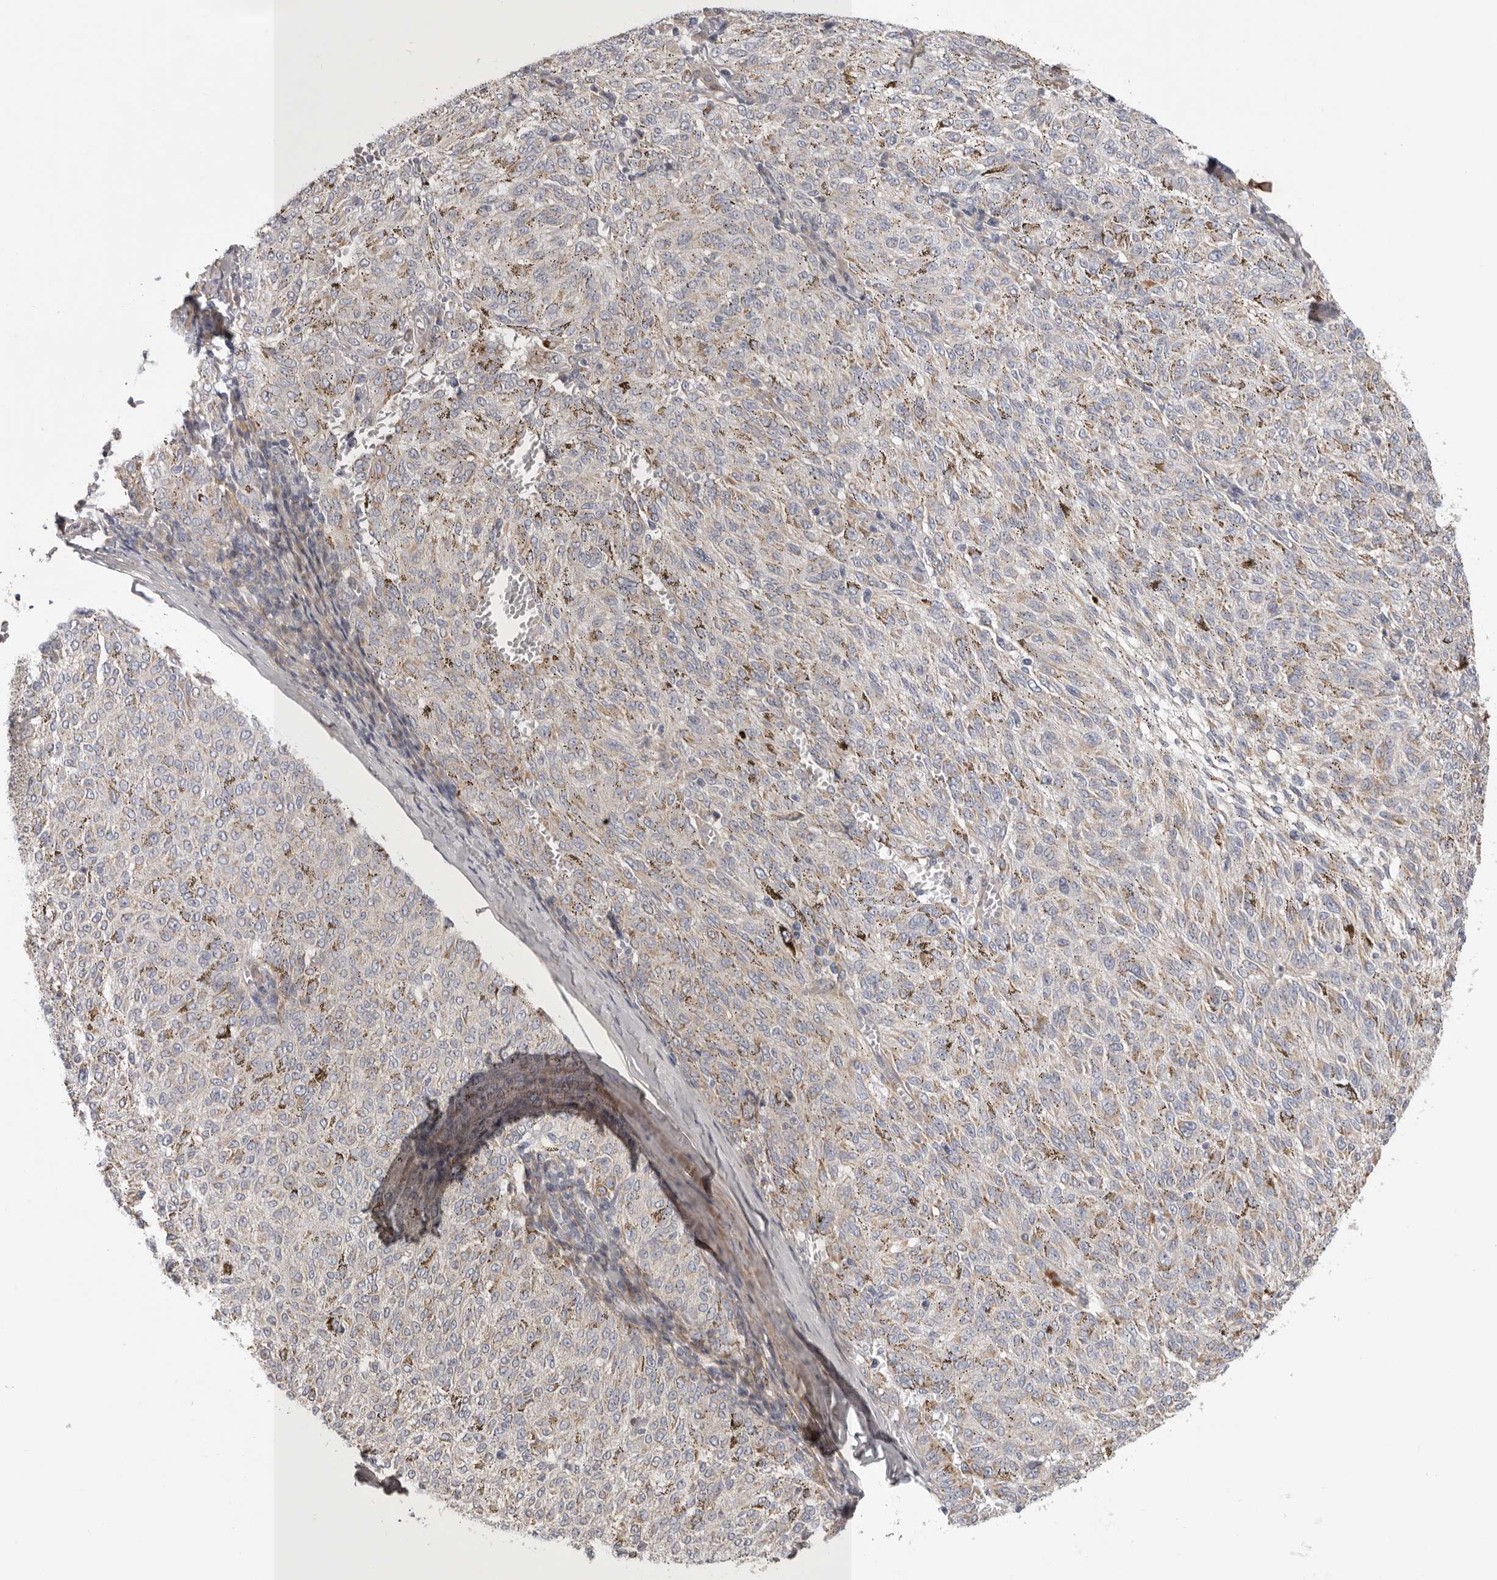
{"staining": {"intensity": "negative", "quantity": "none", "location": "none"}, "tissue": "melanoma", "cell_type": "Tumor cells", "image_type": "cancer", "snomed": [{"axis": "morphology", "description": "Malignant melanoma, NOS"}, {"axis": "topography", "description": "Skin"}], "caption": "Immunohistochemistry (IHC) of melanoma reveals no expression in tumor cells.", "gene": "MRPS10", "patient": {"sex": "female", "age": 72}}